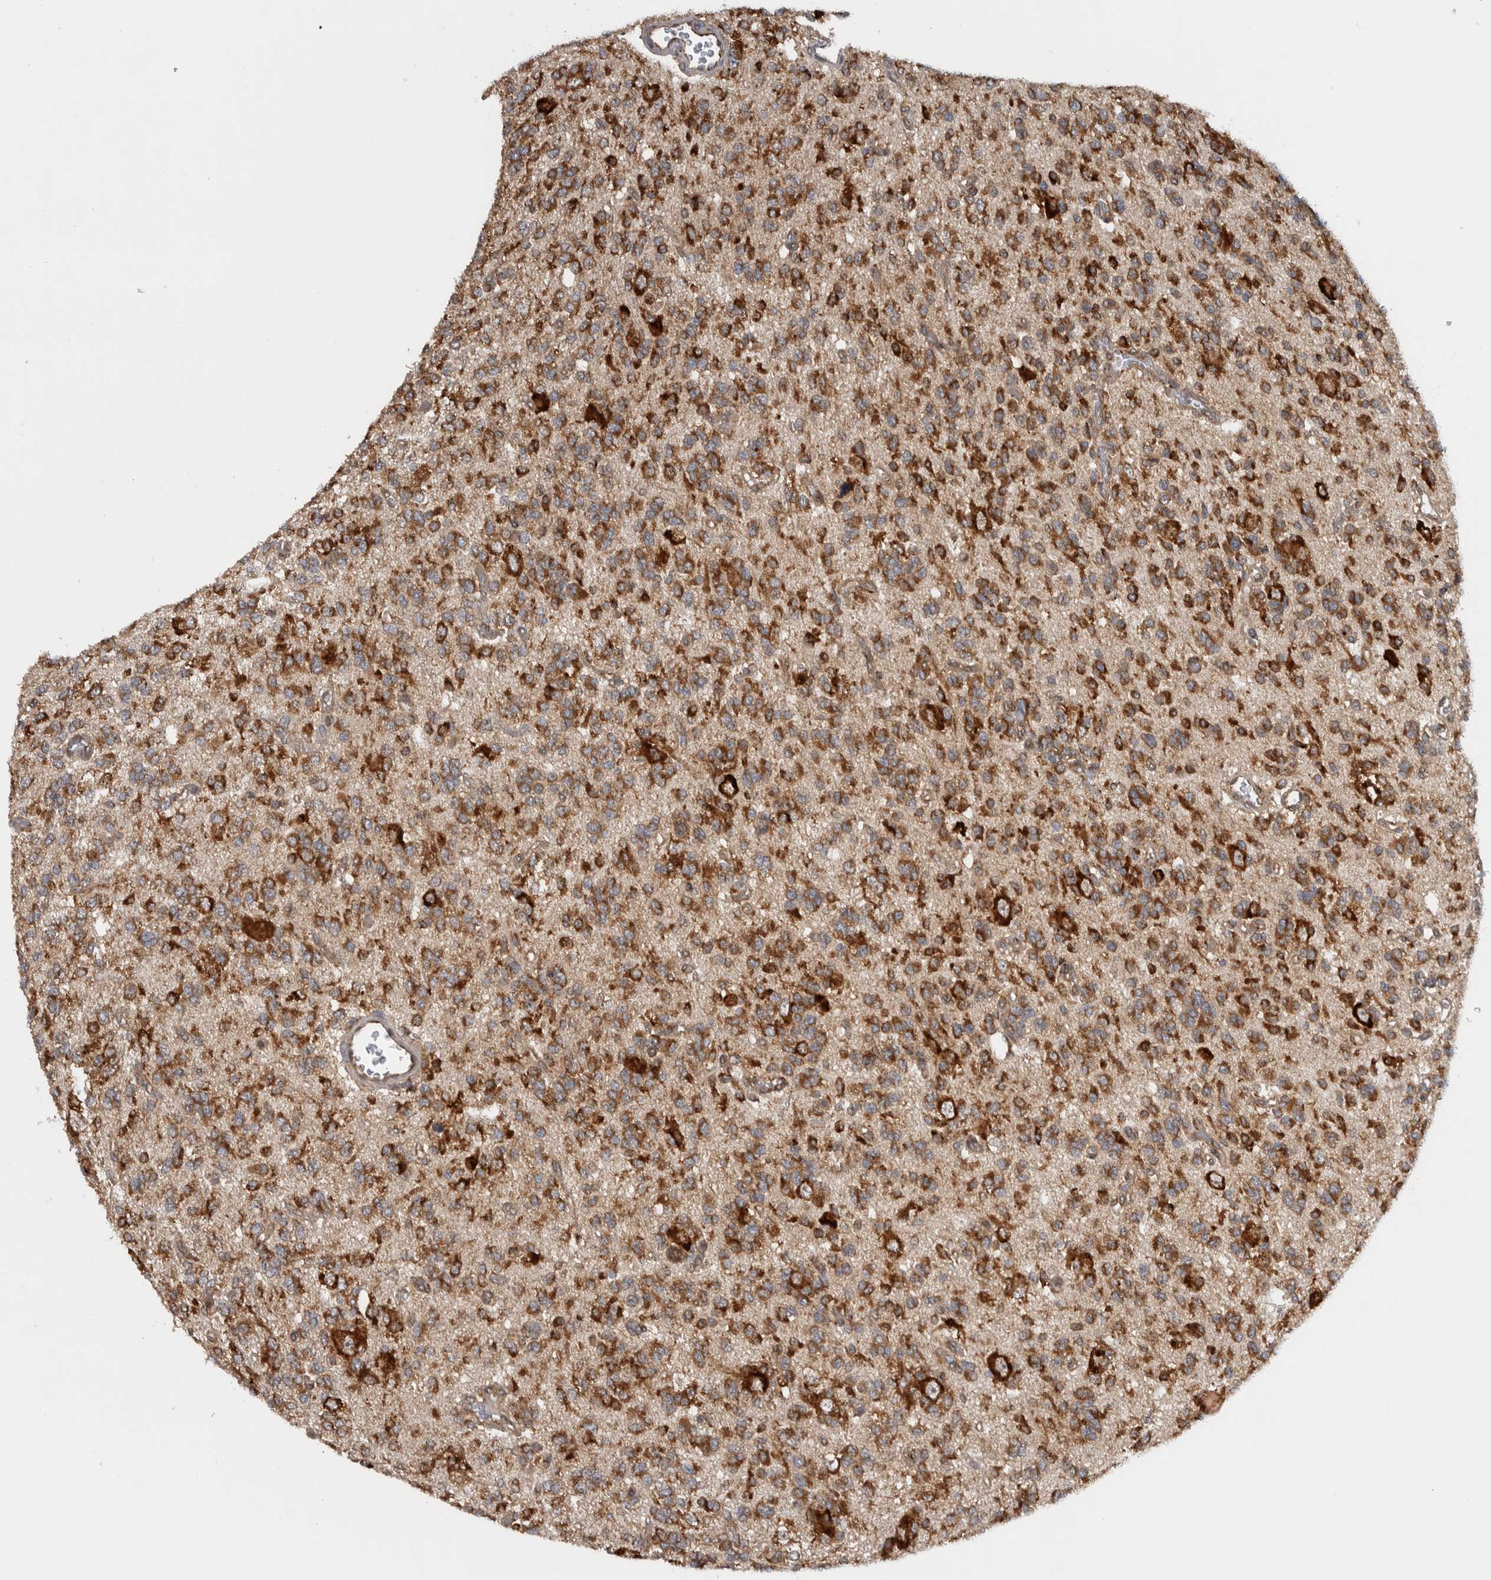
{"staining": {"intensity": "moderate", "quantity": ">75%", "location": "cytoplasmic/membranous"}, "tissue": "glioma", "cell_type": "Tumor cells", "image_type": "cancer", "snomed": [{"axis": "morphology", "description": "Glioma, malignant, Low grade"}, {"axis": "topography", "description": "Brain"}], "caption": "High-power microscopy captured an immunohistochemistry (IHC) histopathology image of glioma, revealing moderate cytoplasmic/membranous expression in about >75% of tumor cells.", "gene": "EIF3H", "patient": {"sex": "male", "age": 38}}